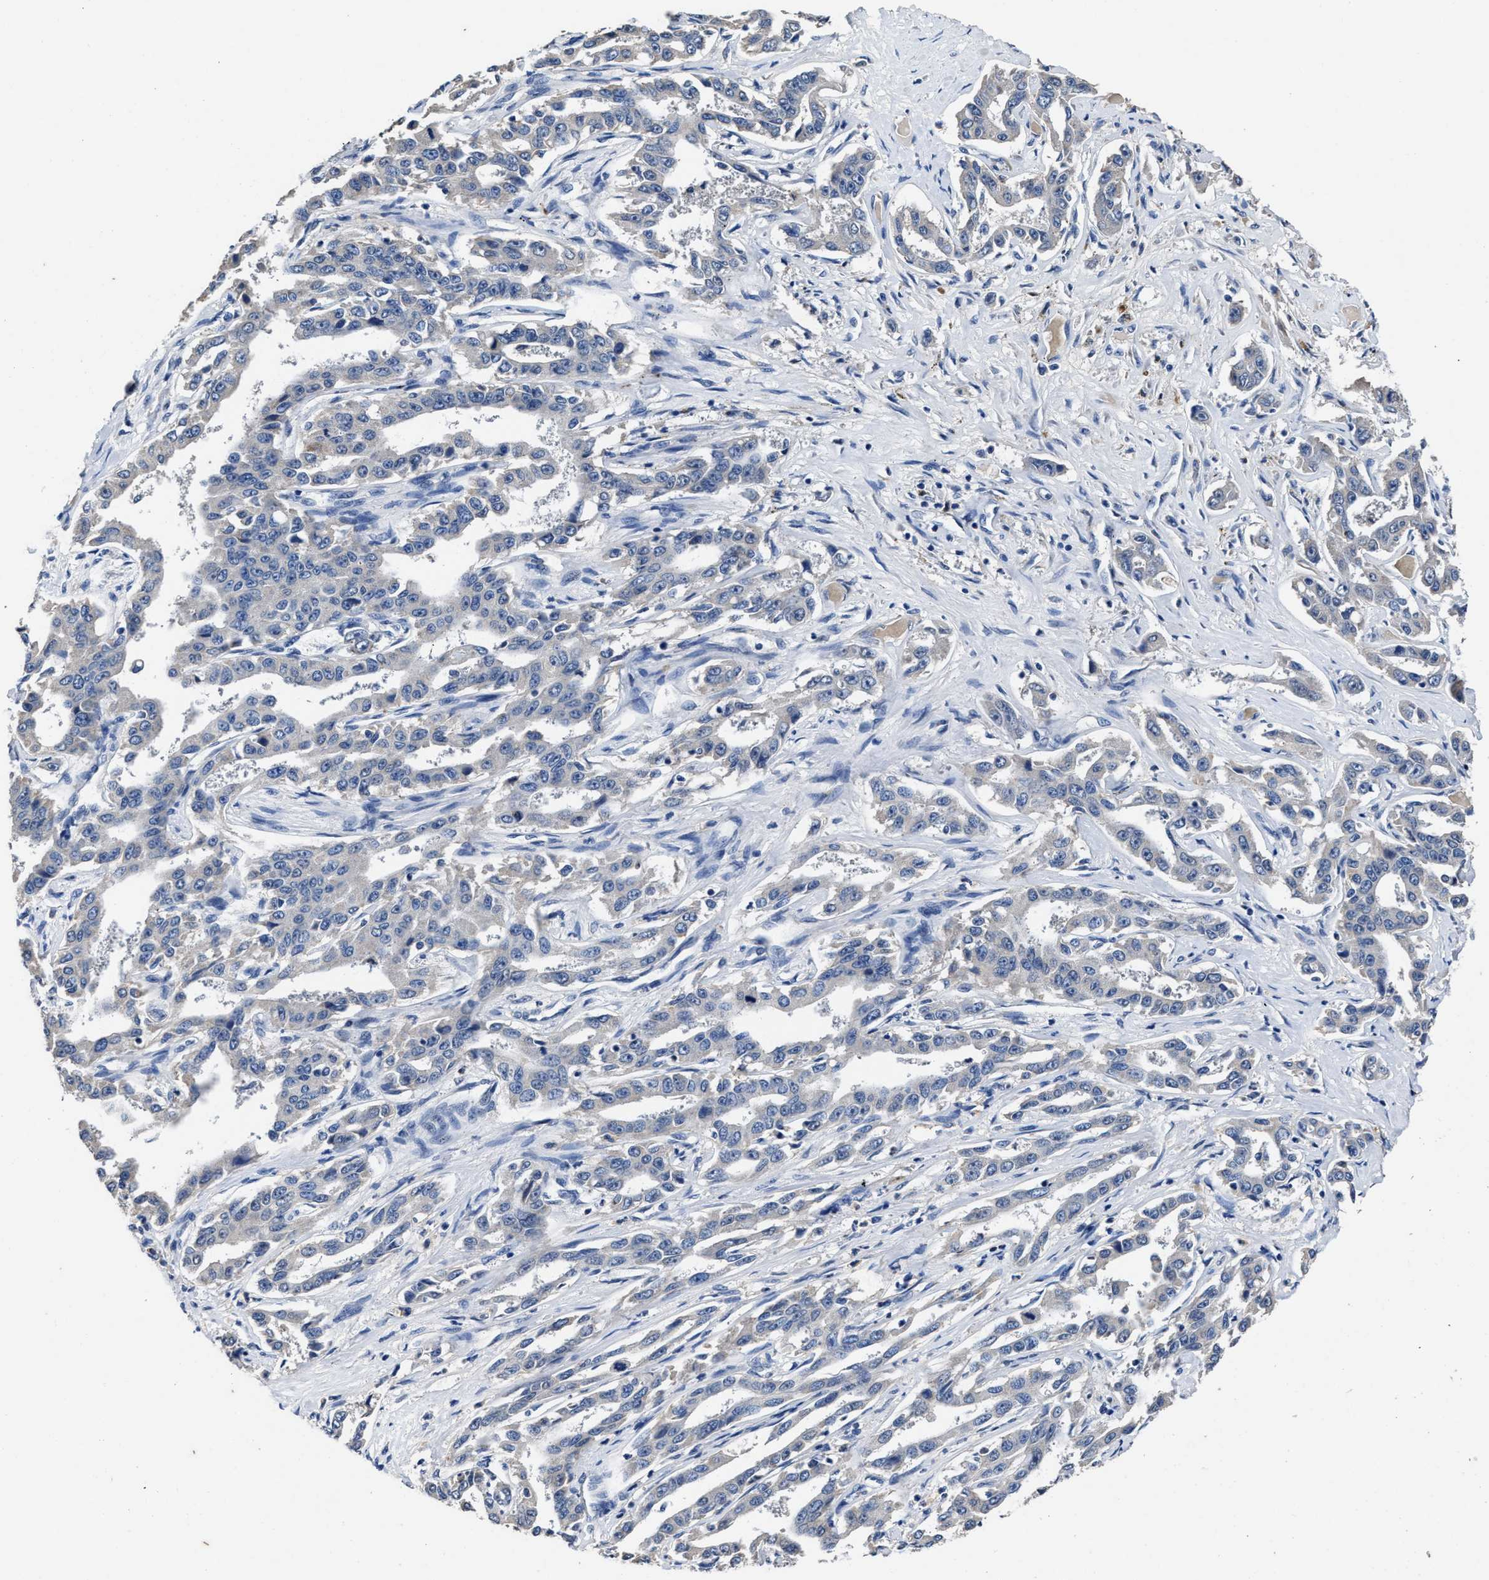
{"staining": {"intensity": "negative", "quantity": "none", "location": "none"}, "tissue": "liver cancer", "cell_type": "Tumor cells", "image_type": "cancer", "snomed": [{"axis": "morphology", "description": "Cholangiocarcinoma"}, {"axis": "topography", "description": "Liver"}], "caption": "Human cholangiocarcinoma (liver) stained for a protein using IHC displays no staining in tumor cells.", "gene": "UBR4", "patient": {"sex": "male", "age": 59}}